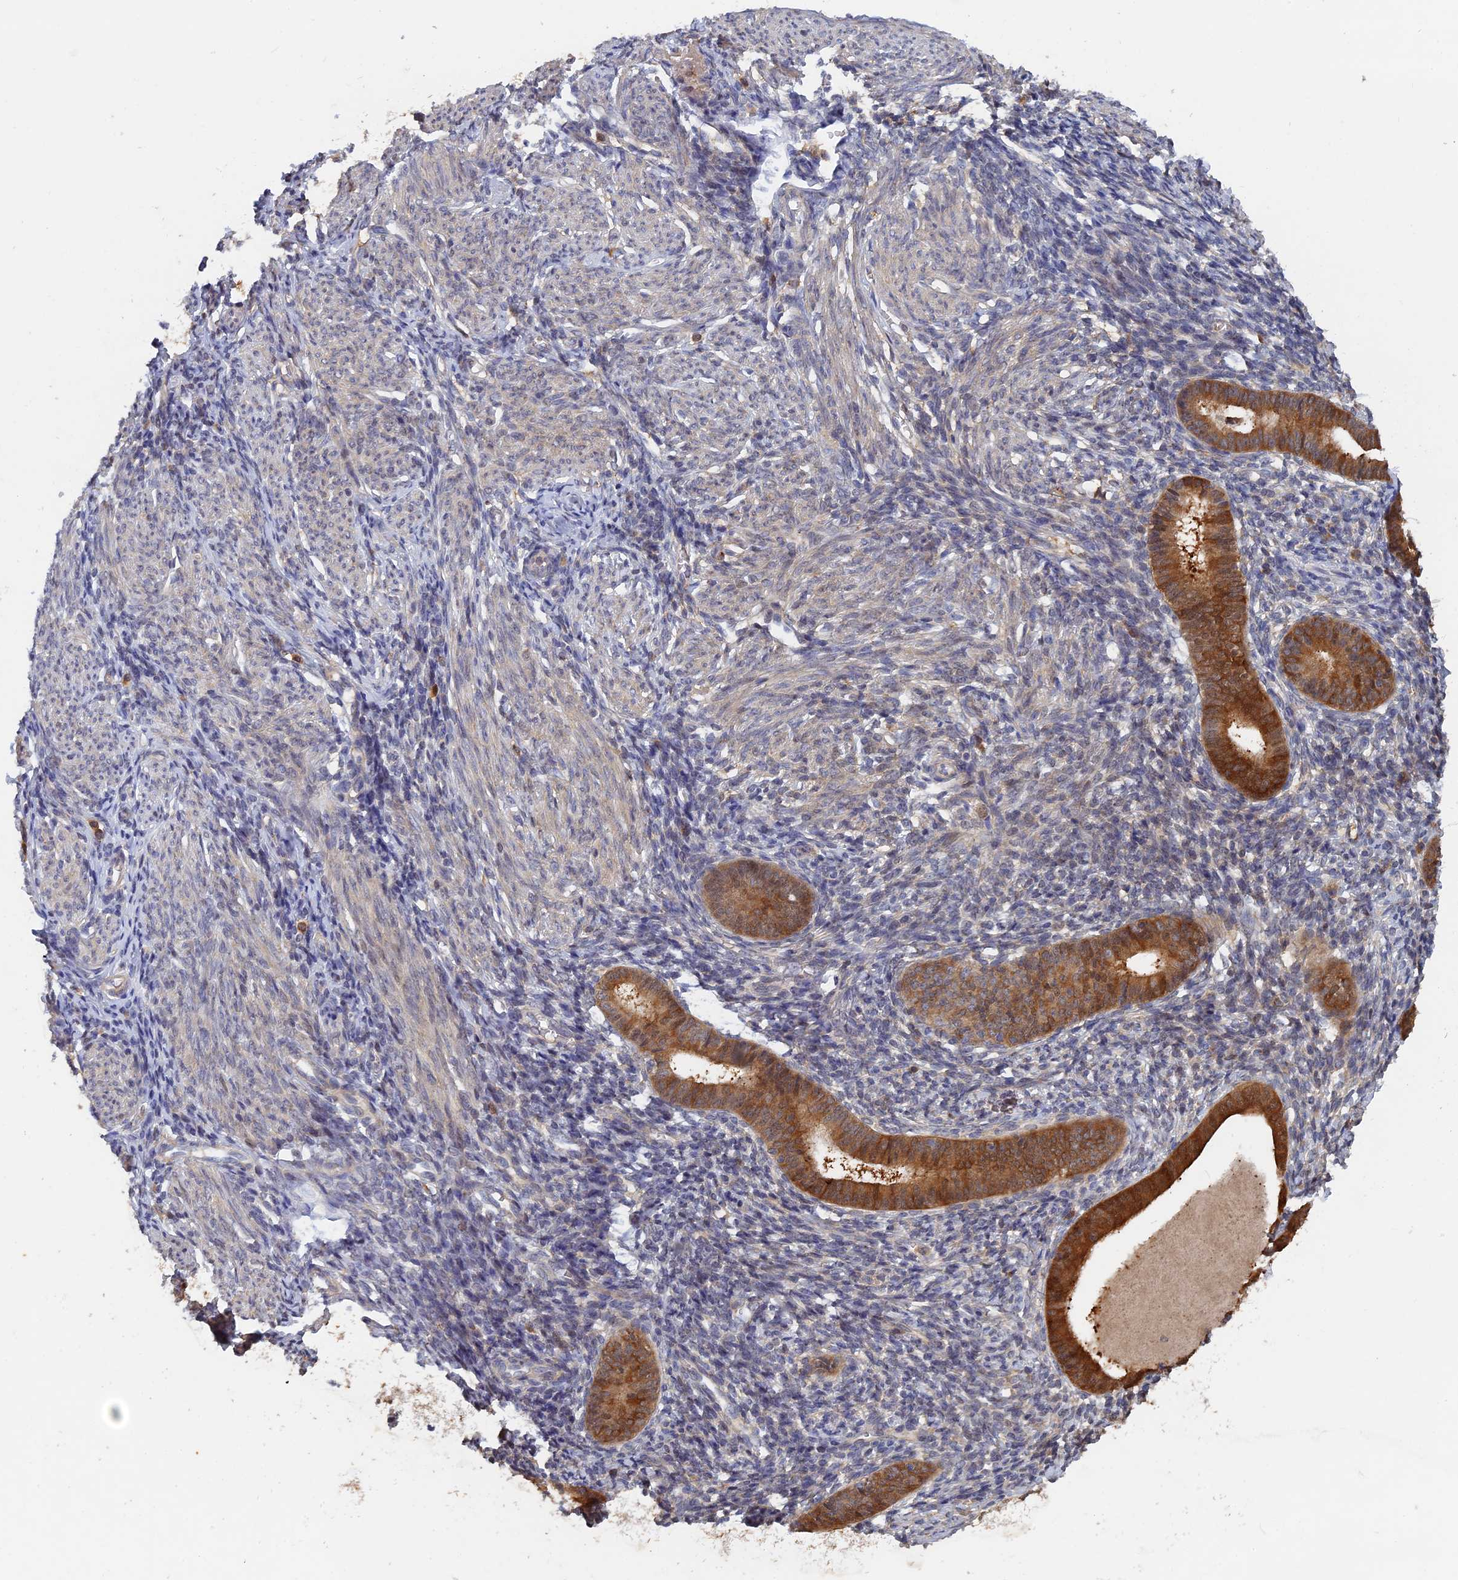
{"staining": {"intensity": "weak", "quantity": "25%-75%", "location": "cytoplasmic/membranous"}, "tissue": "endometrium", "cell_type": "Cells in endometrial stroma", "image_type": "normal", "snomed": [{"axis": "morphology", "description": "Normal tissue, NOS"}, {"axis": "morphology", "description": "Adenocarcinoma, NOS"}, {"axis": "topography", "description": "Endometrium"}], "caption": "An image showing weak cytoplasmic/membranous staining in approximately 25%-75% of cells in endometrial stroma in unremarkable endometrium, as visualized by brown immunohistochemical staining.", "gene": "BLVRA", "patient": {"sex": "female", "age": 57}}